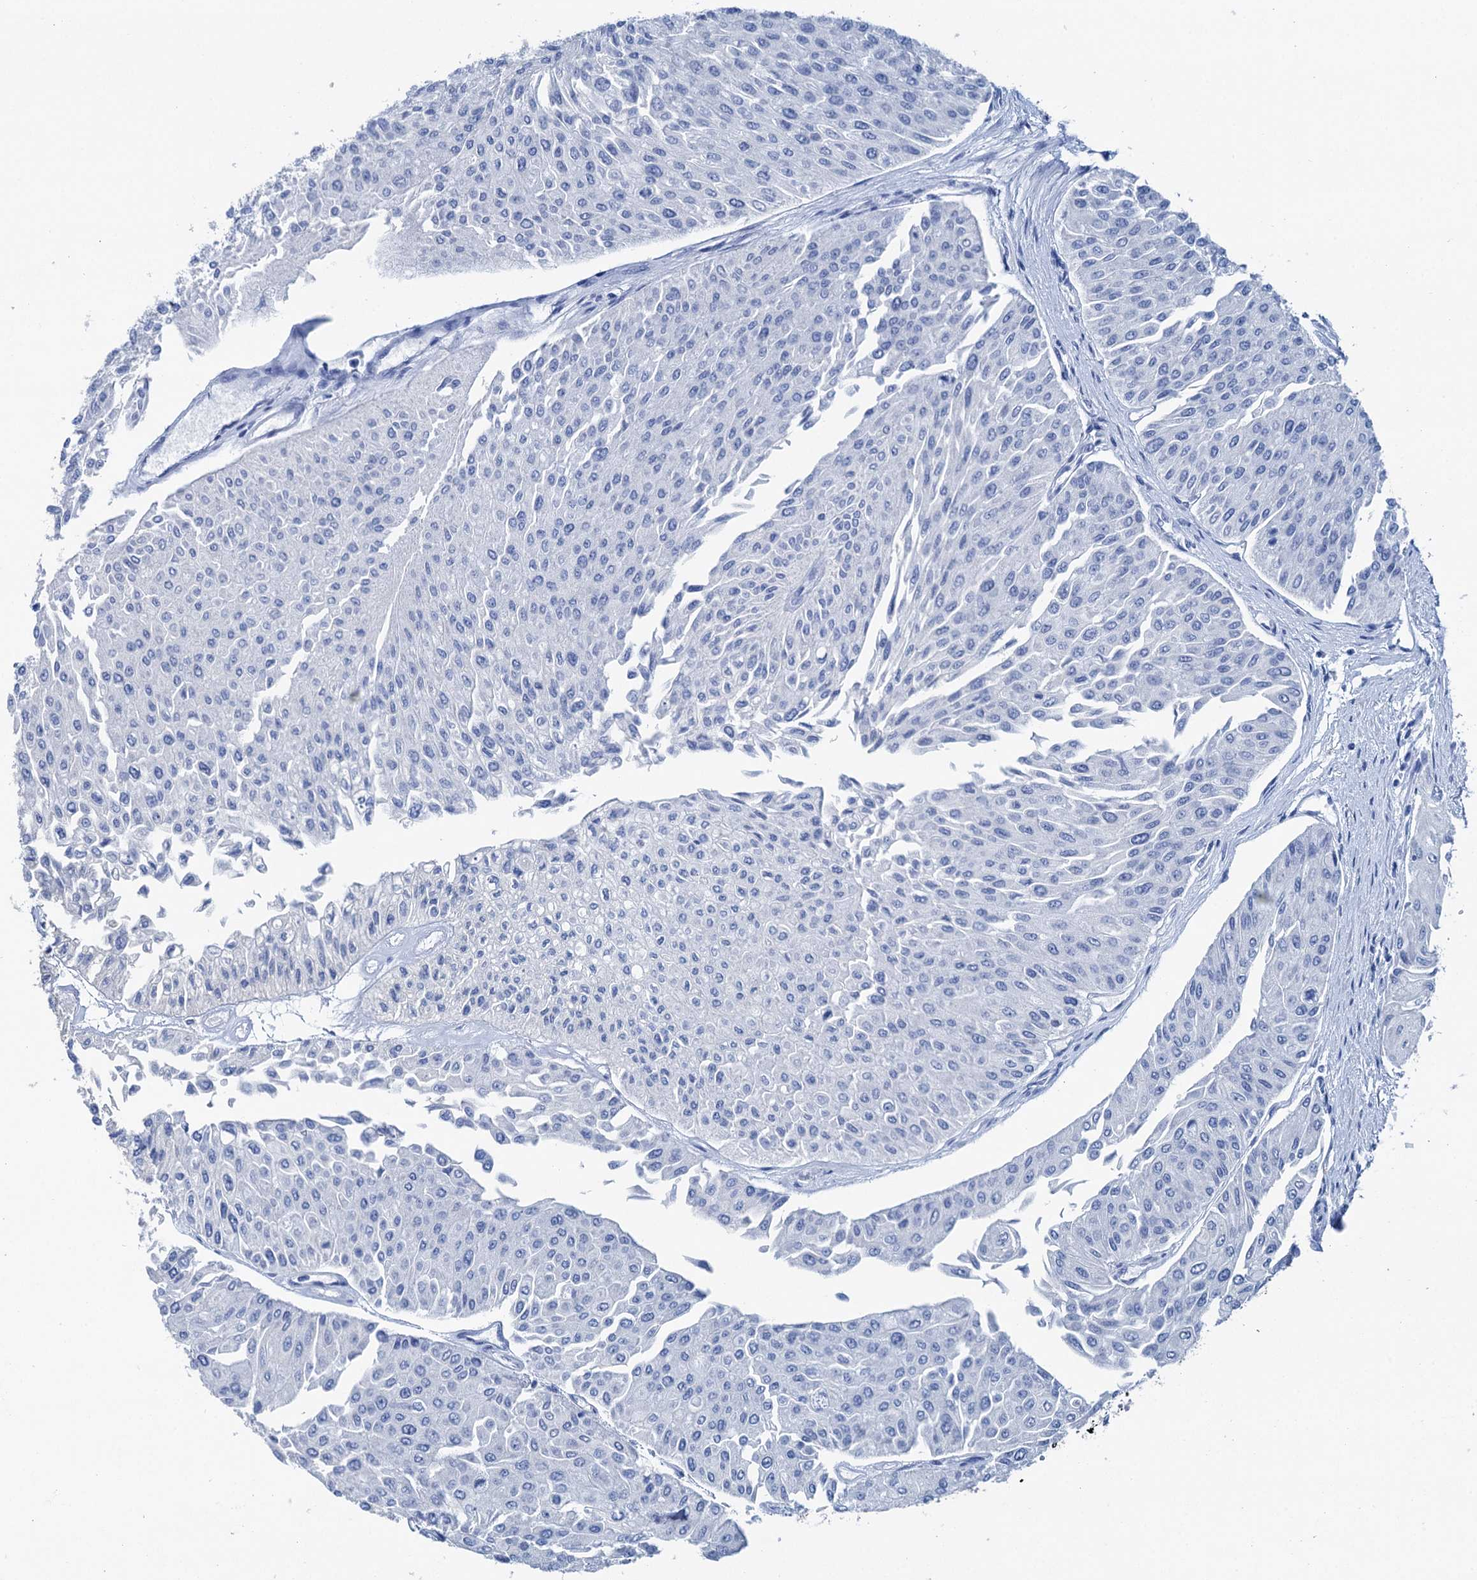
{"staining": {"intensity": "negative", "quantity": "none", "location": "none"}, "tissue": "urothelial cancer", "cell_type": "Tumor cells", "image_type": "cancer", "snomed": [{"axis": "morphology", "description": "Urothelial carcinoma, Low grade"}, {"axis": "topography", "description": "Urinary bladder"}], "caption": "The photomicrograph shows no significant expression in tumor cells of urothelial cancer. (DAB (3,3'-diaminobenzidine) IHC with hematoxylin counter stain).", "gene": "BRINP1", "patient": {"sex": "male", "age": 67}}